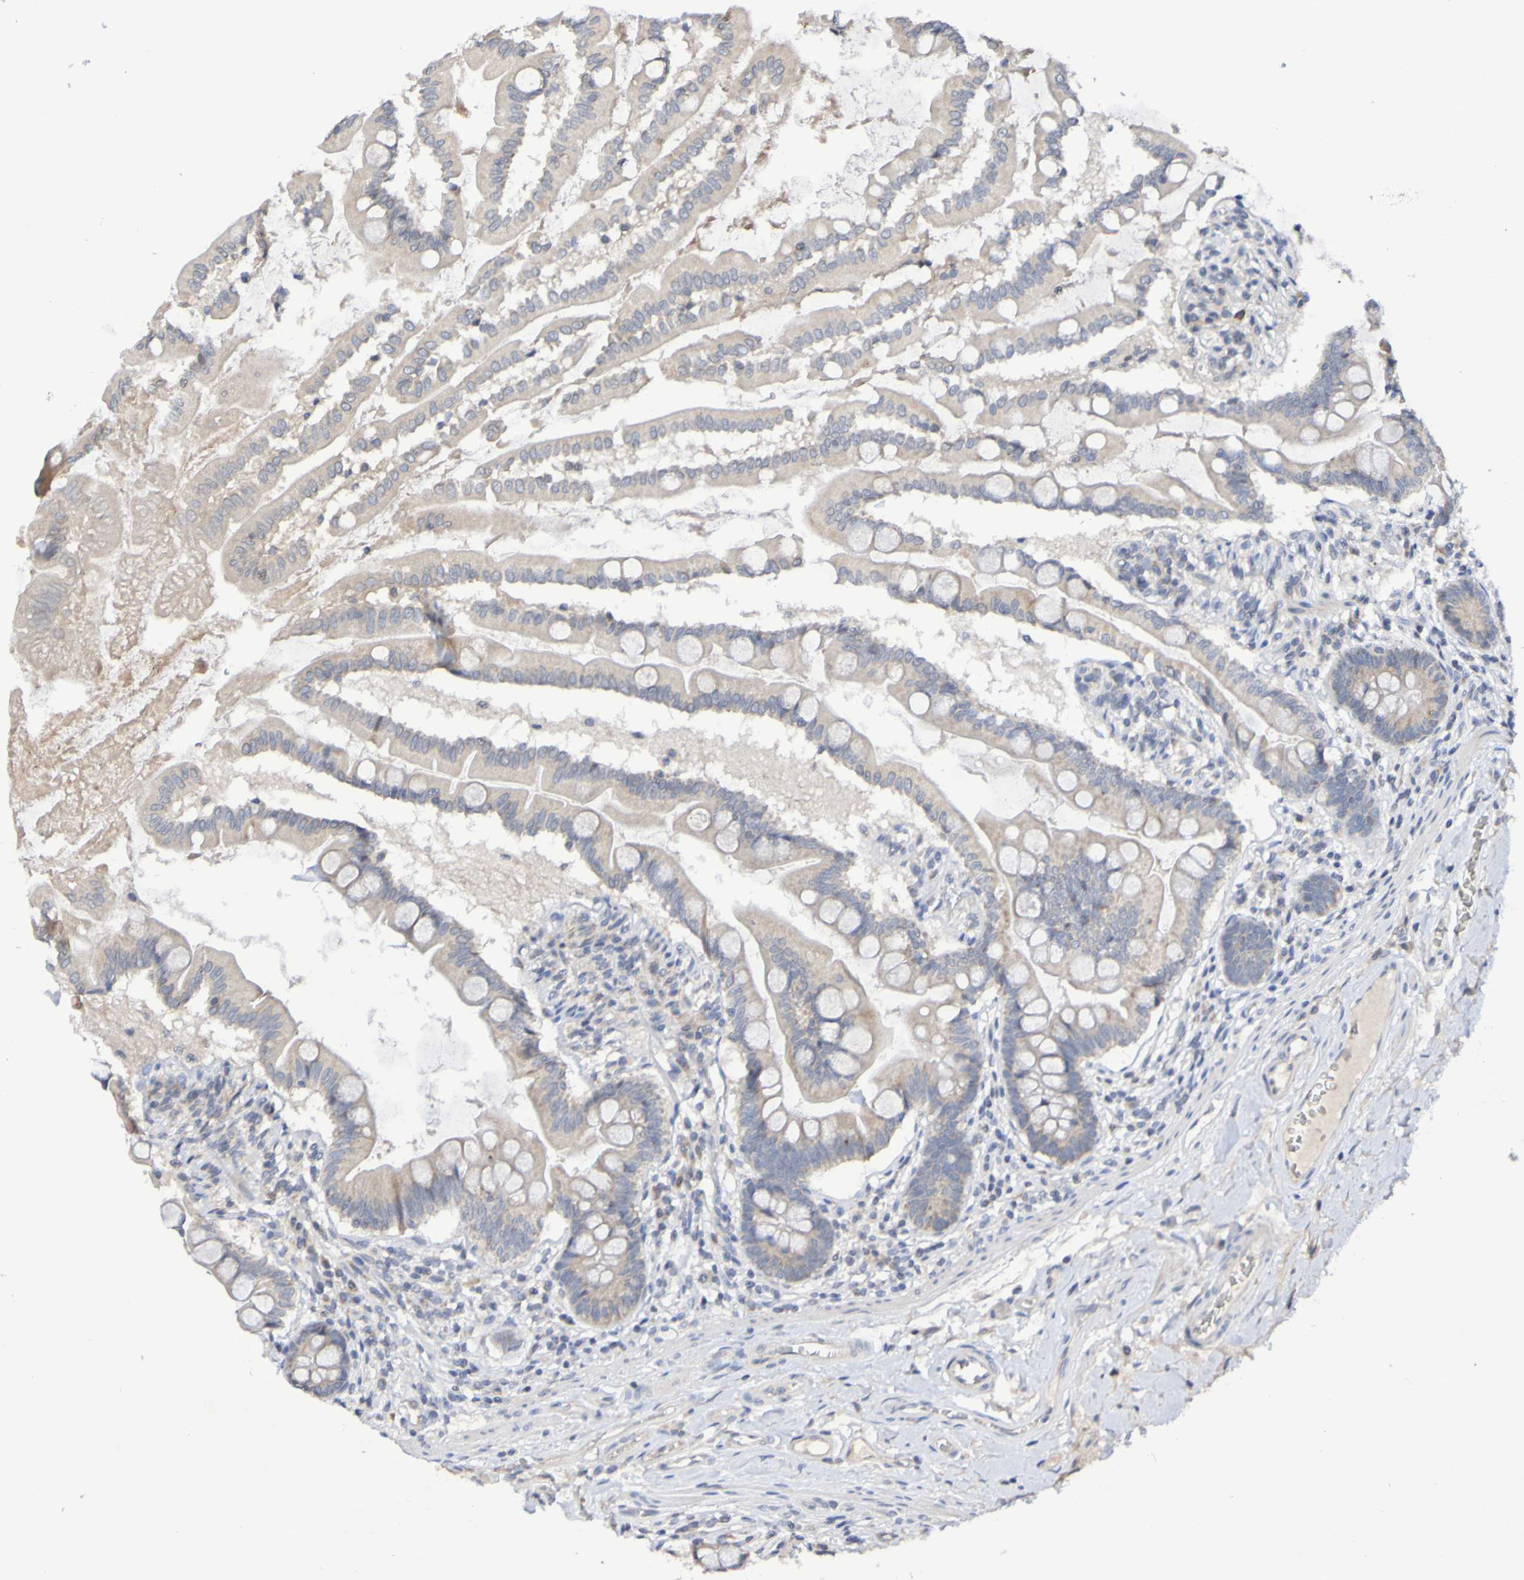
{"staining": {"intensity": "weak", "quantity": ">75%", "location": "cytoplasmic/membranous"}, "tissue": "small intestine", "cell_type": "Glandular cells", "image_type": "normal", "snomed": [{"axis": "morphology", "description": "Normal tissue, NOS"}, {"axis": "topography", "description": "Small intestine"}], "caption": "Normal small intestine displays weak cytoplasmic/membranous expression in about >75% of glandular cells (IHC, brightfield microscopy, high magnification)..", "gene": "PTP4A2", "patient": {"sex": "female", "age": 56}}